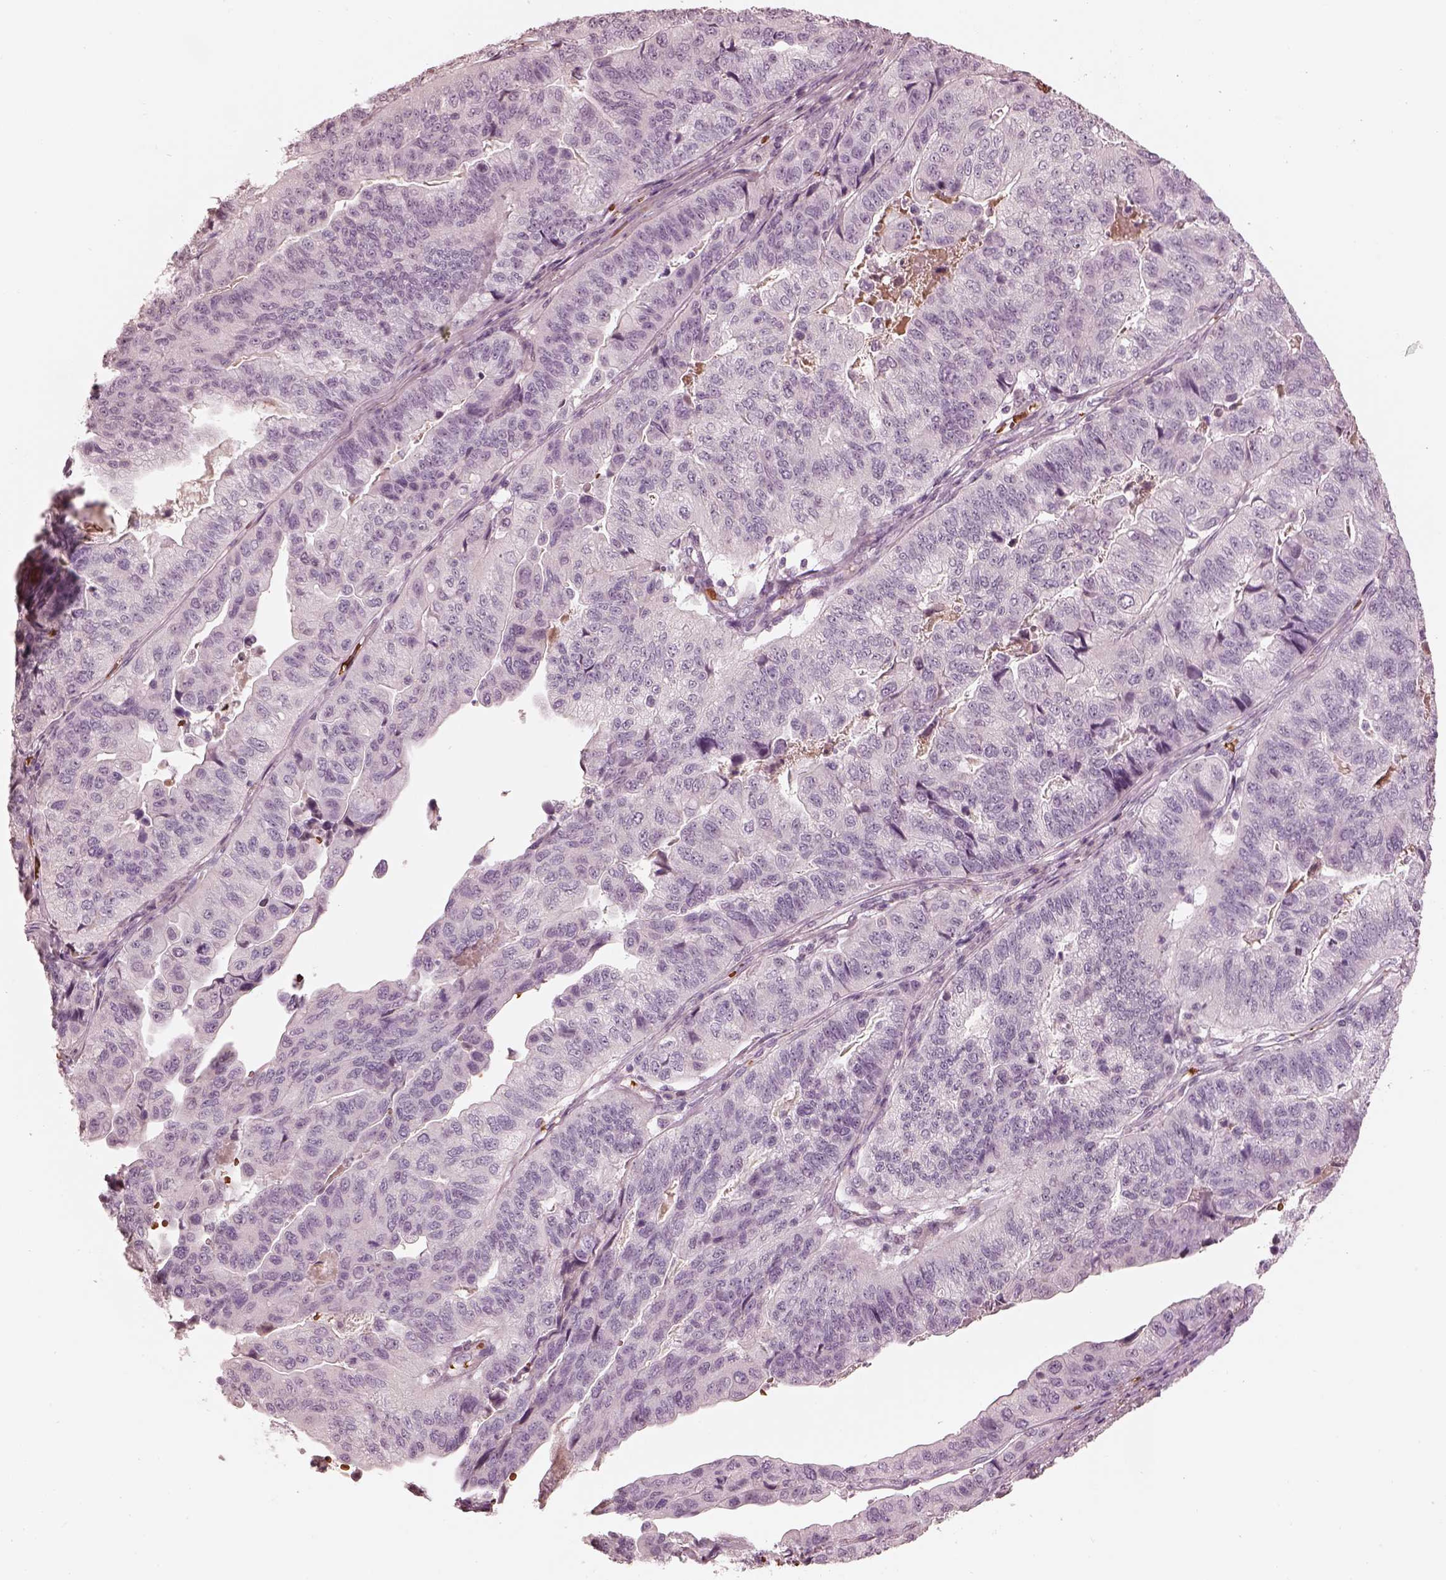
{"staining": {"intensity": "negative", "quantity": "none", "location": "none"}, "tissue": "stomach cancer", "cell_type": "Tumor cells", "image_type": "cancer", "snomed": [{"axis": "morphology", "description": "Adenocarcinoma, NOS"}, {"axis": "topography", "description": "Stomach, upper"}], "caption": "High magnification brightfield microscopy of stomach cancer (adenocarcinoma) stained with DAB (3,3'-diaminobenzidine) (brown) and counterstained with hematoxylin (blue): tumor cells show no significant positivity.", "gene": "ANKLE1", "patient": {"sex": "female", "age": 67}}